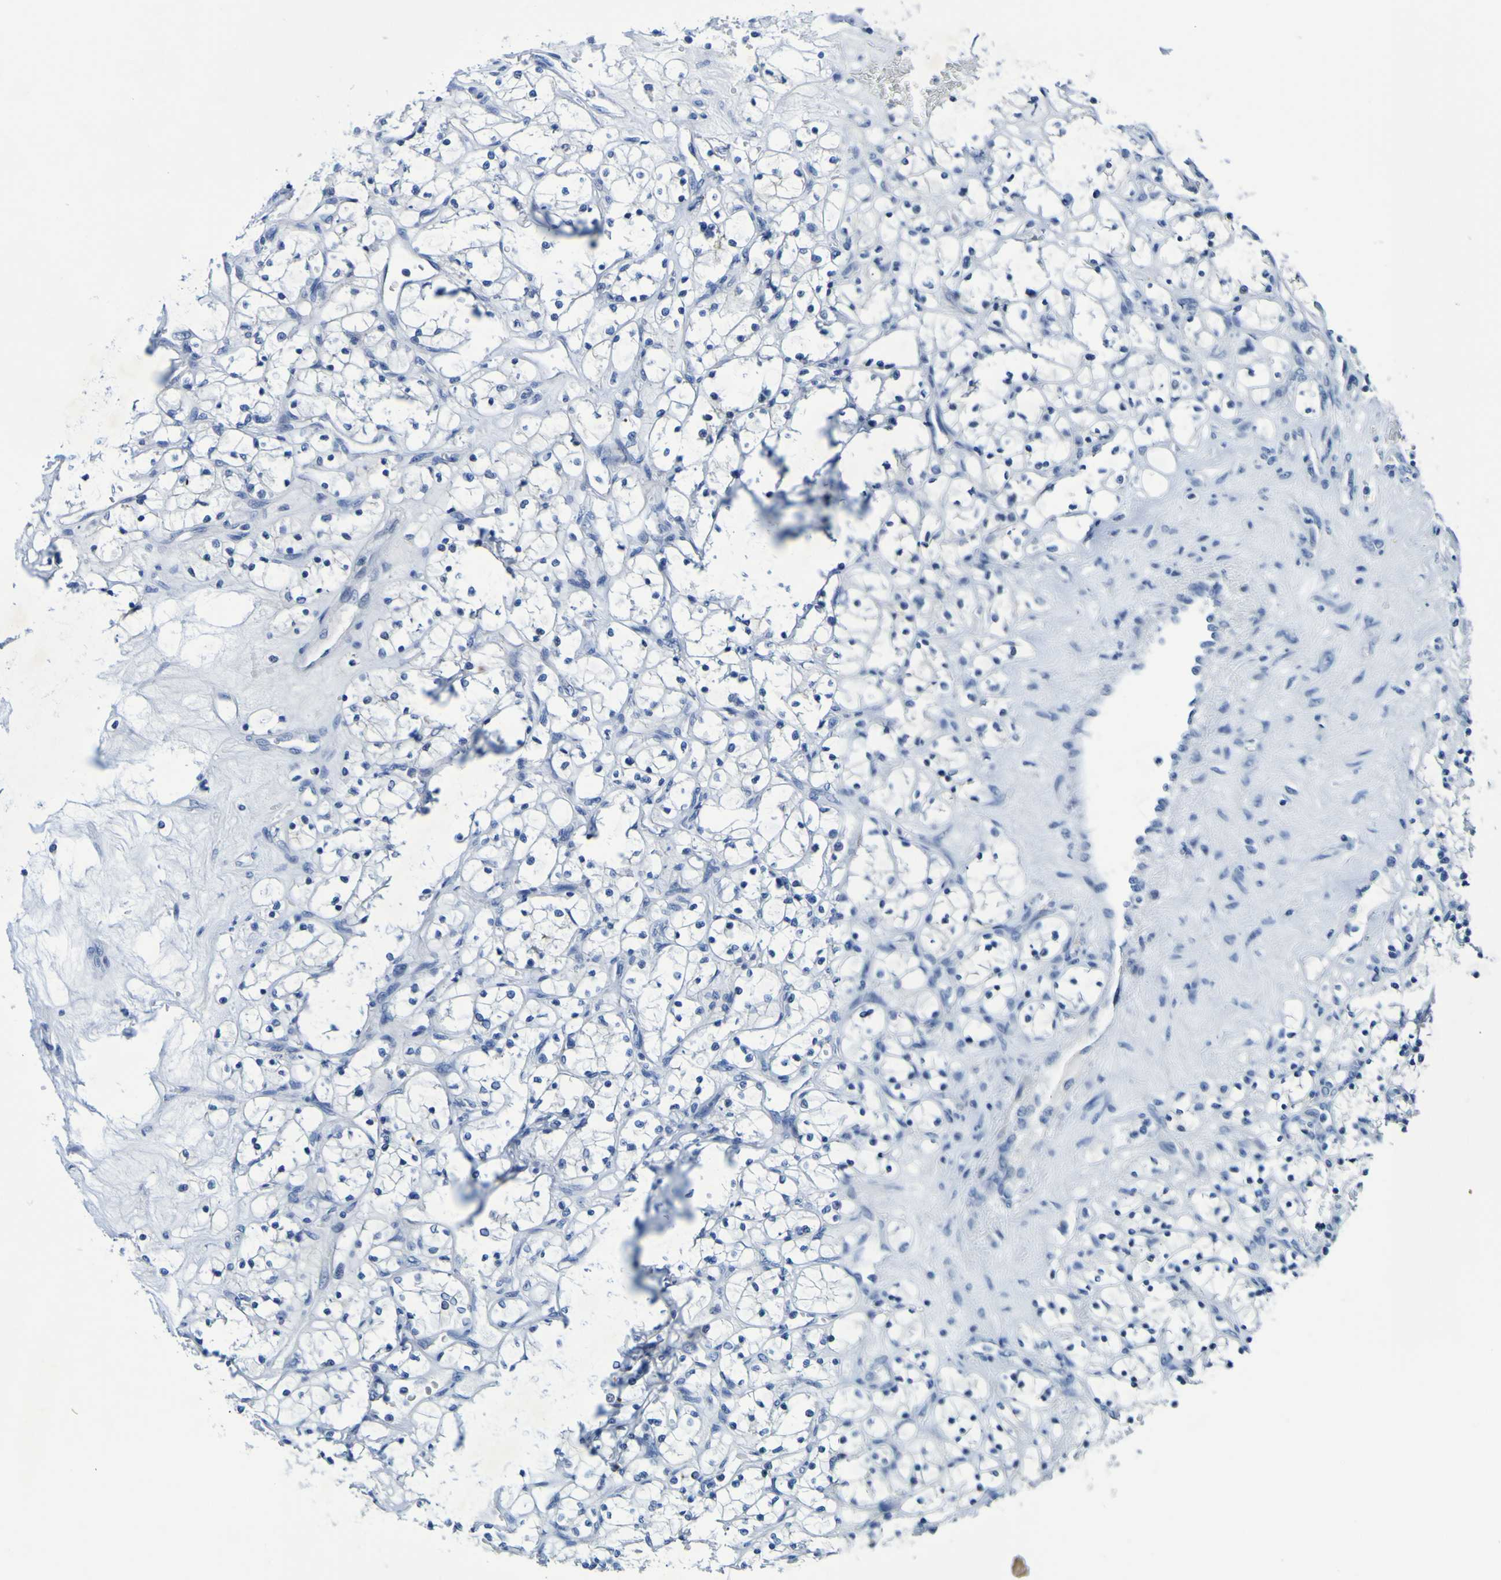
{"staining": {"intensity": "negative", "quantity": "none", "location": "none"}, "tissue": "renal cancer", "cell_type": "Tumor cells", "image_type": "cancer", "snomed": [{"axis": "morphology", "description": "Adenocarcinoma, NOS"}, {"axis": "topography", "description": "Kidney"}], "caption": "There is no significant positivity in tumor cells of renal cancer. (DAB immunohistochemistry visualized using brightfield microscopy, high magnification).", "gene": "VMA21", "patient": {"sex": "female", "age": 69}}